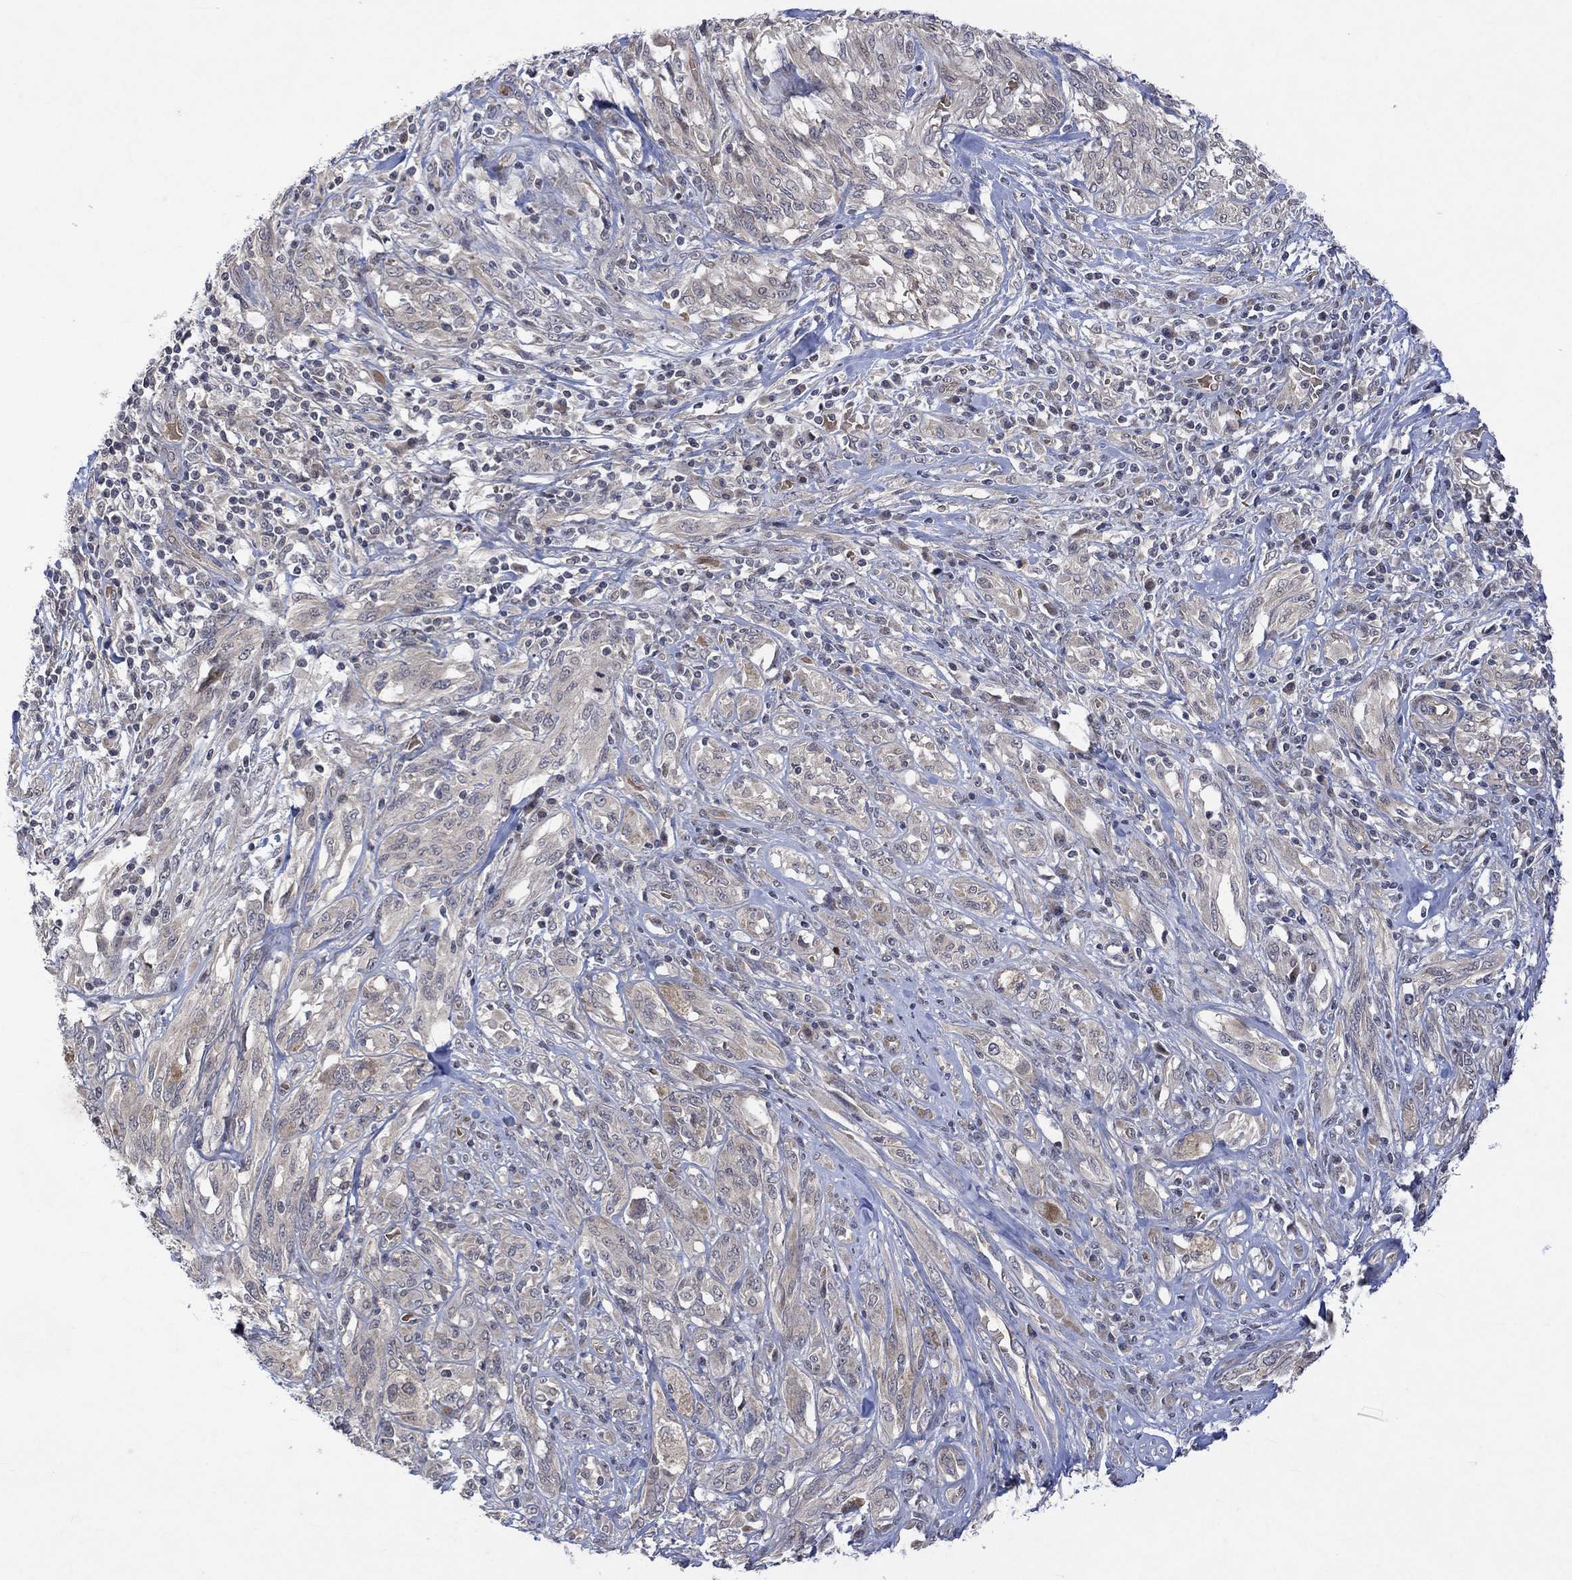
{"staining": {"intensity": "negative", "quantity": "none", "location": "none"}, "tissue": "melanoma", "cell_type": "Tumor cells", "image_type": "cancer", "snomed": [{"axis": "morphology", "description": "Malignant melanoma, NOS"}, {"axis": "topography", "description": "Skin"}], "caption": "IHC of human malignant melanoma displays no expression in tumor cells.", "gene": "GRIN2D", "patient": {"sex": "female", "age": 91}}